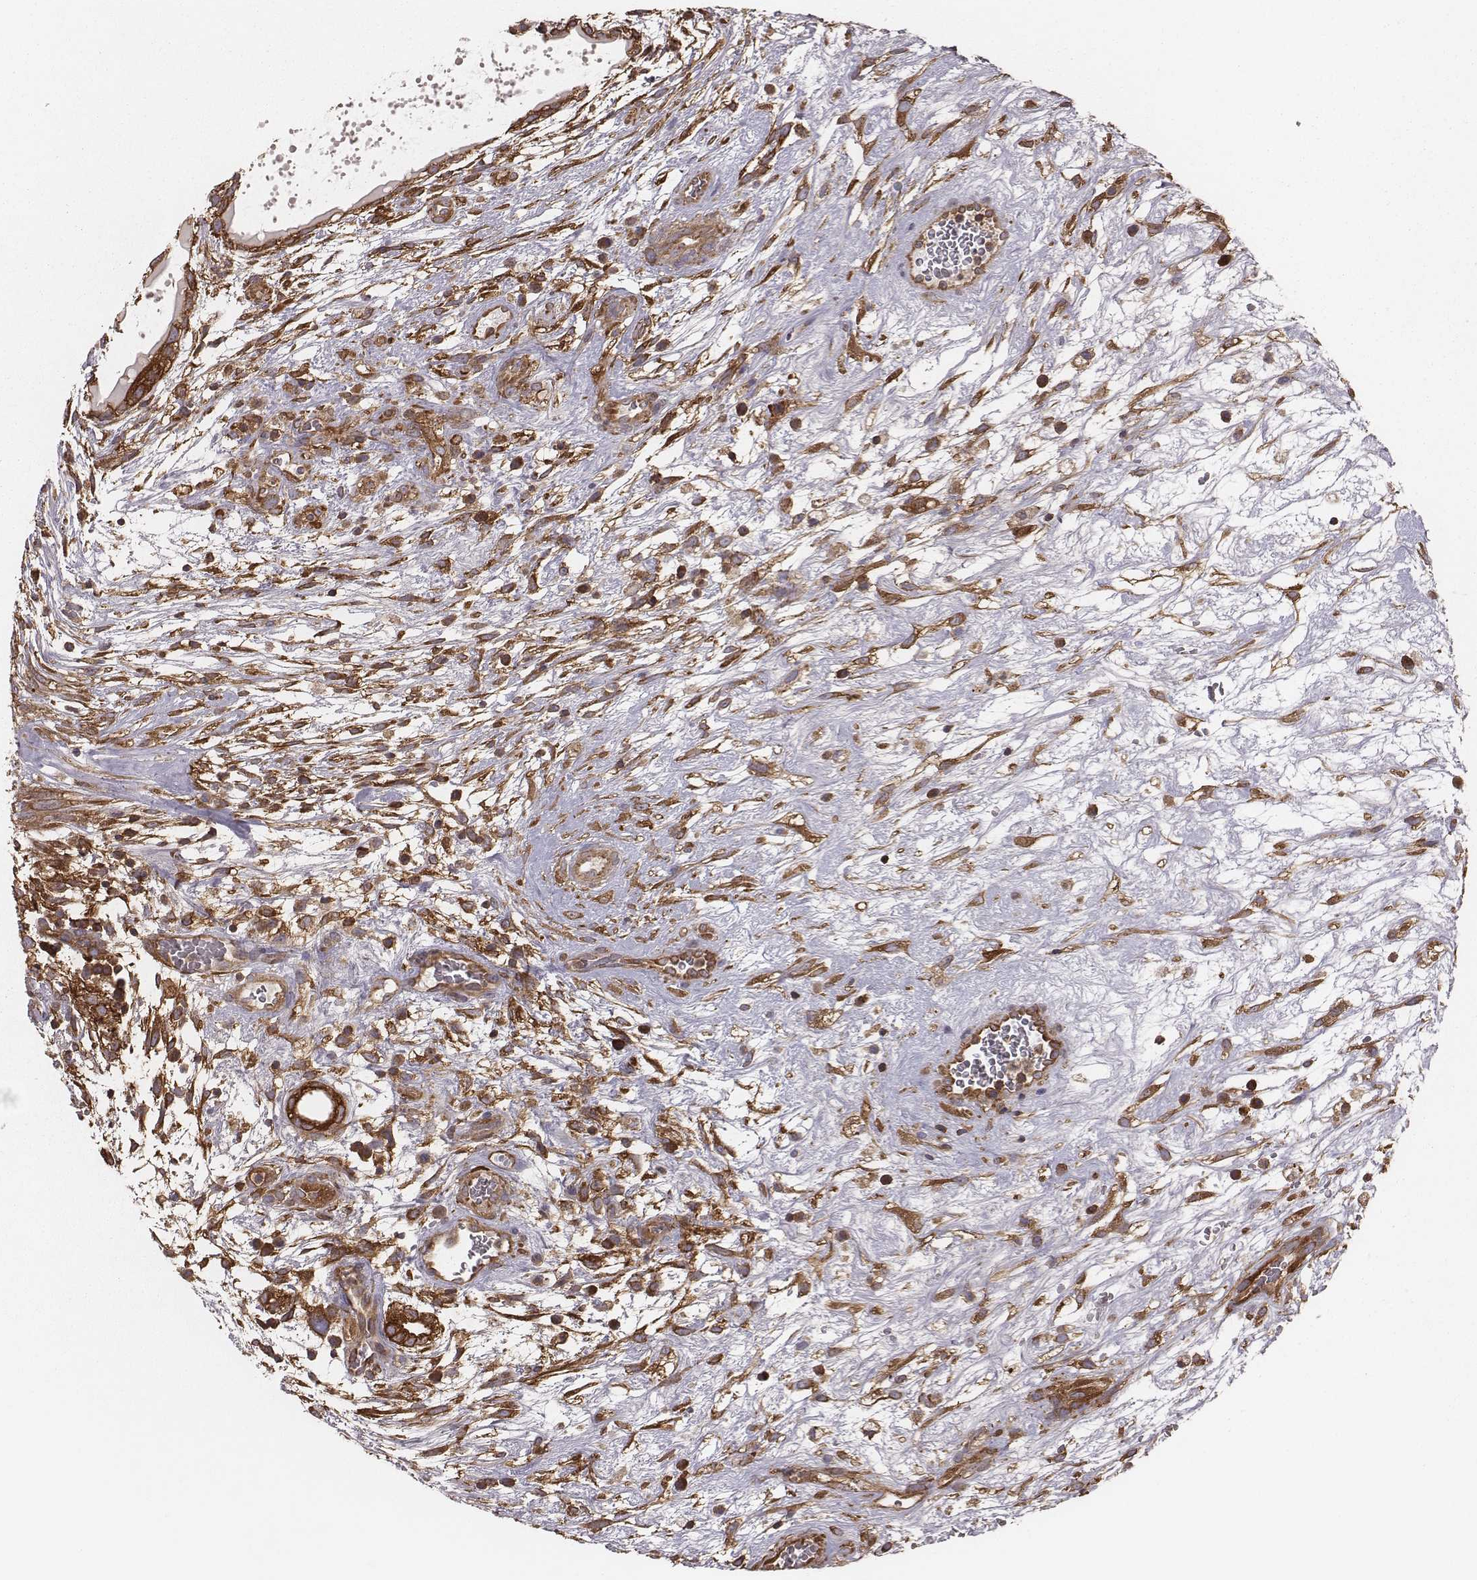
{"staining": {"intensity": "strong", "quantity": ">75%", "location": "cytoplasmic/membranous"}, "tissue": "testis cancer", "cell_type": "Tumor cells", "image_type": "cancer", "snomed": [{"axis": "morphology", "description": "Normal tissue, NOS"}, {"axis": "morphology", "description": "Carcinoma, Embryonal, NOS"}, {"axis": "topography", "description": "Testis"}], "caption": "This micrograph demonstrates immunohistochemistry staining of human testis cancer (embryonal carcinoma), with high strong cytoplasmic/membranous staining in about >75% of tumor cells.", "gene": "CAD", "patient": {"sex": "male", "age": 32}}